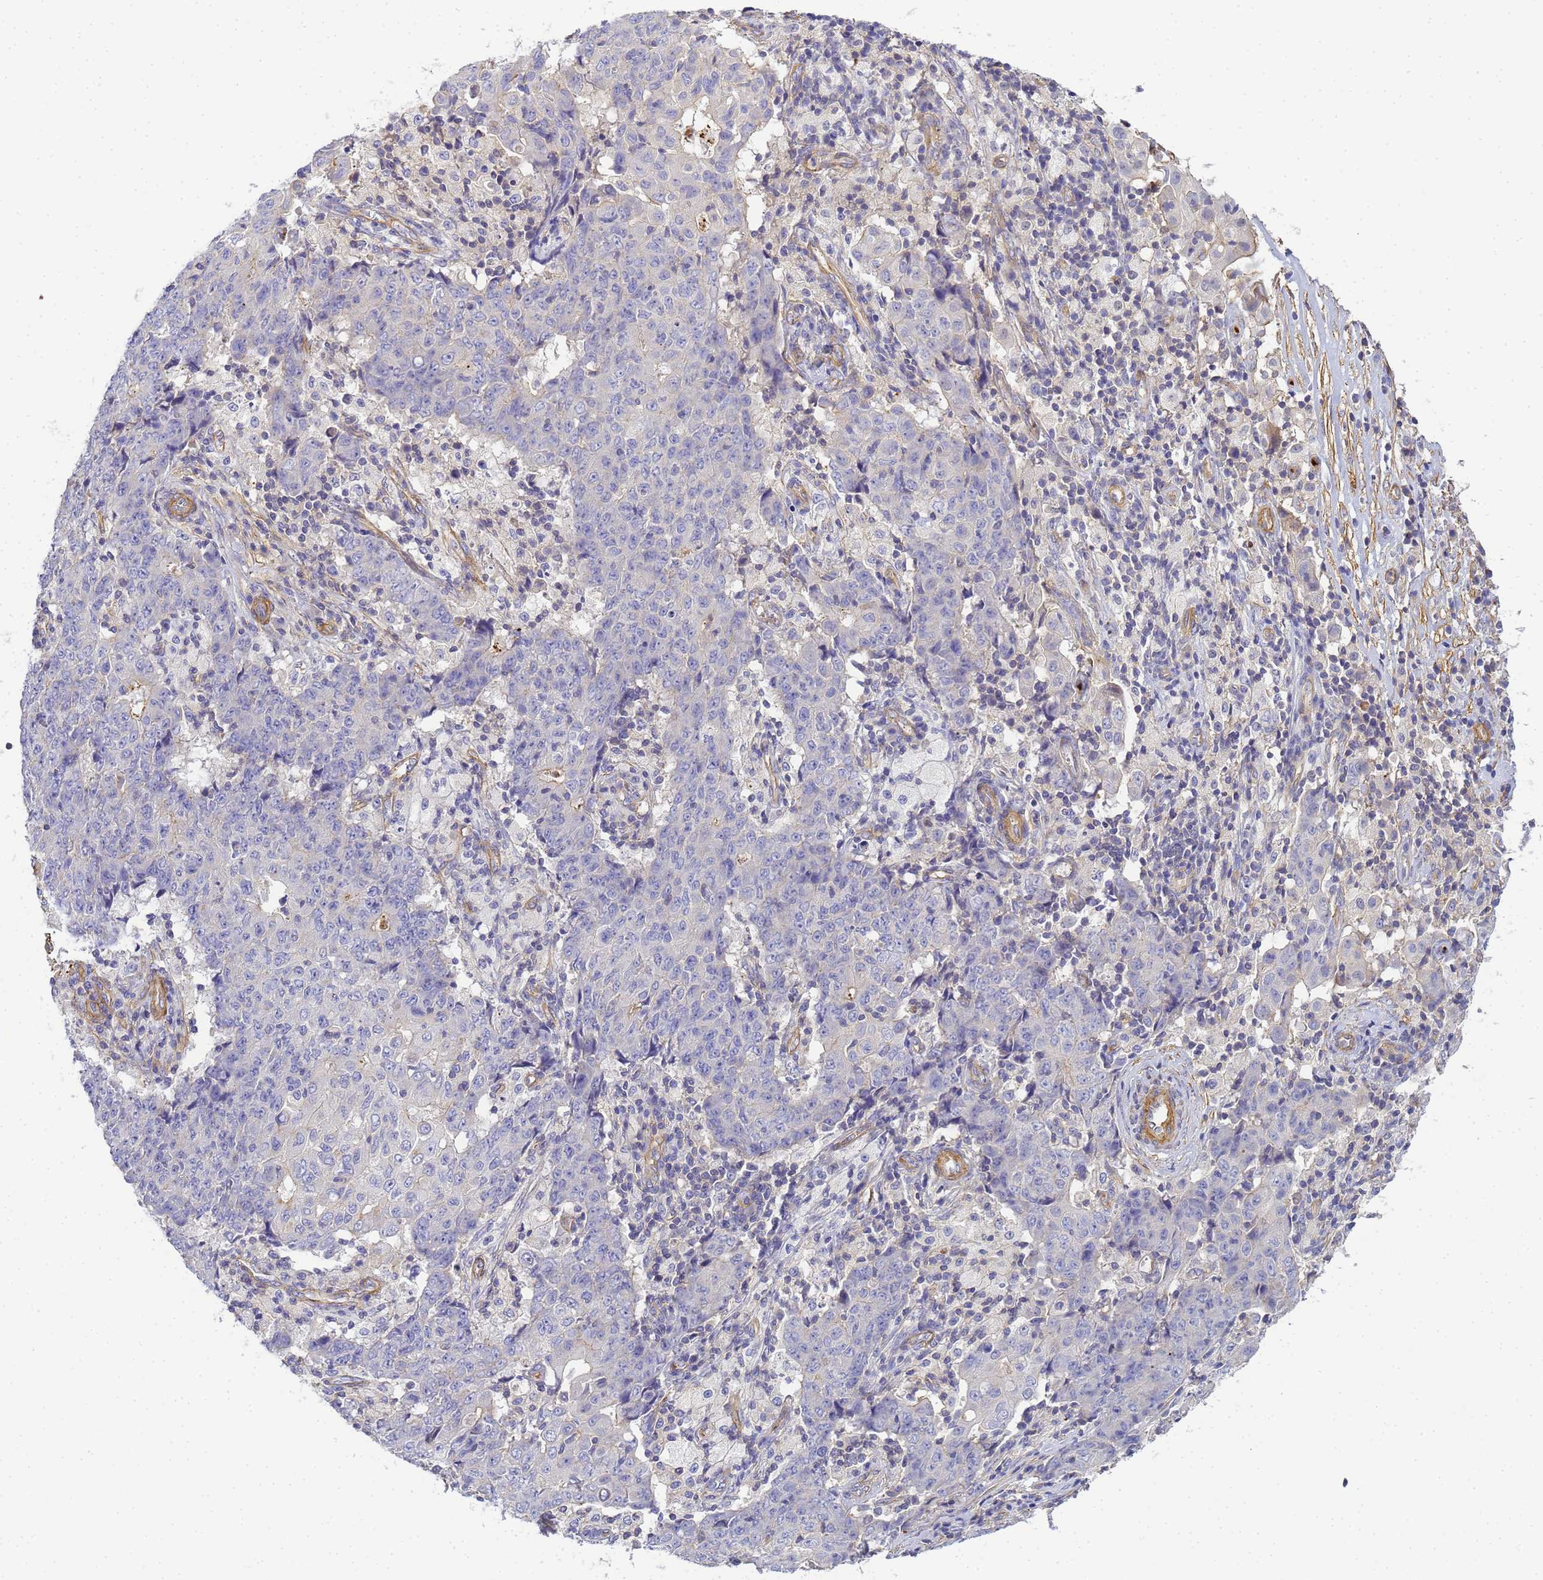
{"staining": {"intensity": "negative", "quantity": "none", "location": "none"}, "tissue": "ovarian cancer", "cell_type": "Tumor cells", "image_type": "cancer", "snomed": [{"axis": "morphology", "description": "Carcinoma, endometroid"}, {"axis": "topography", "description": "Ovary"}], "caption": "This is an immunohistochemistry histopathology image of human ovarian cancer. There is no staining in tumor cells.", "gene": "MYL12A", "patient": {"sex": "female", "age": 42}}